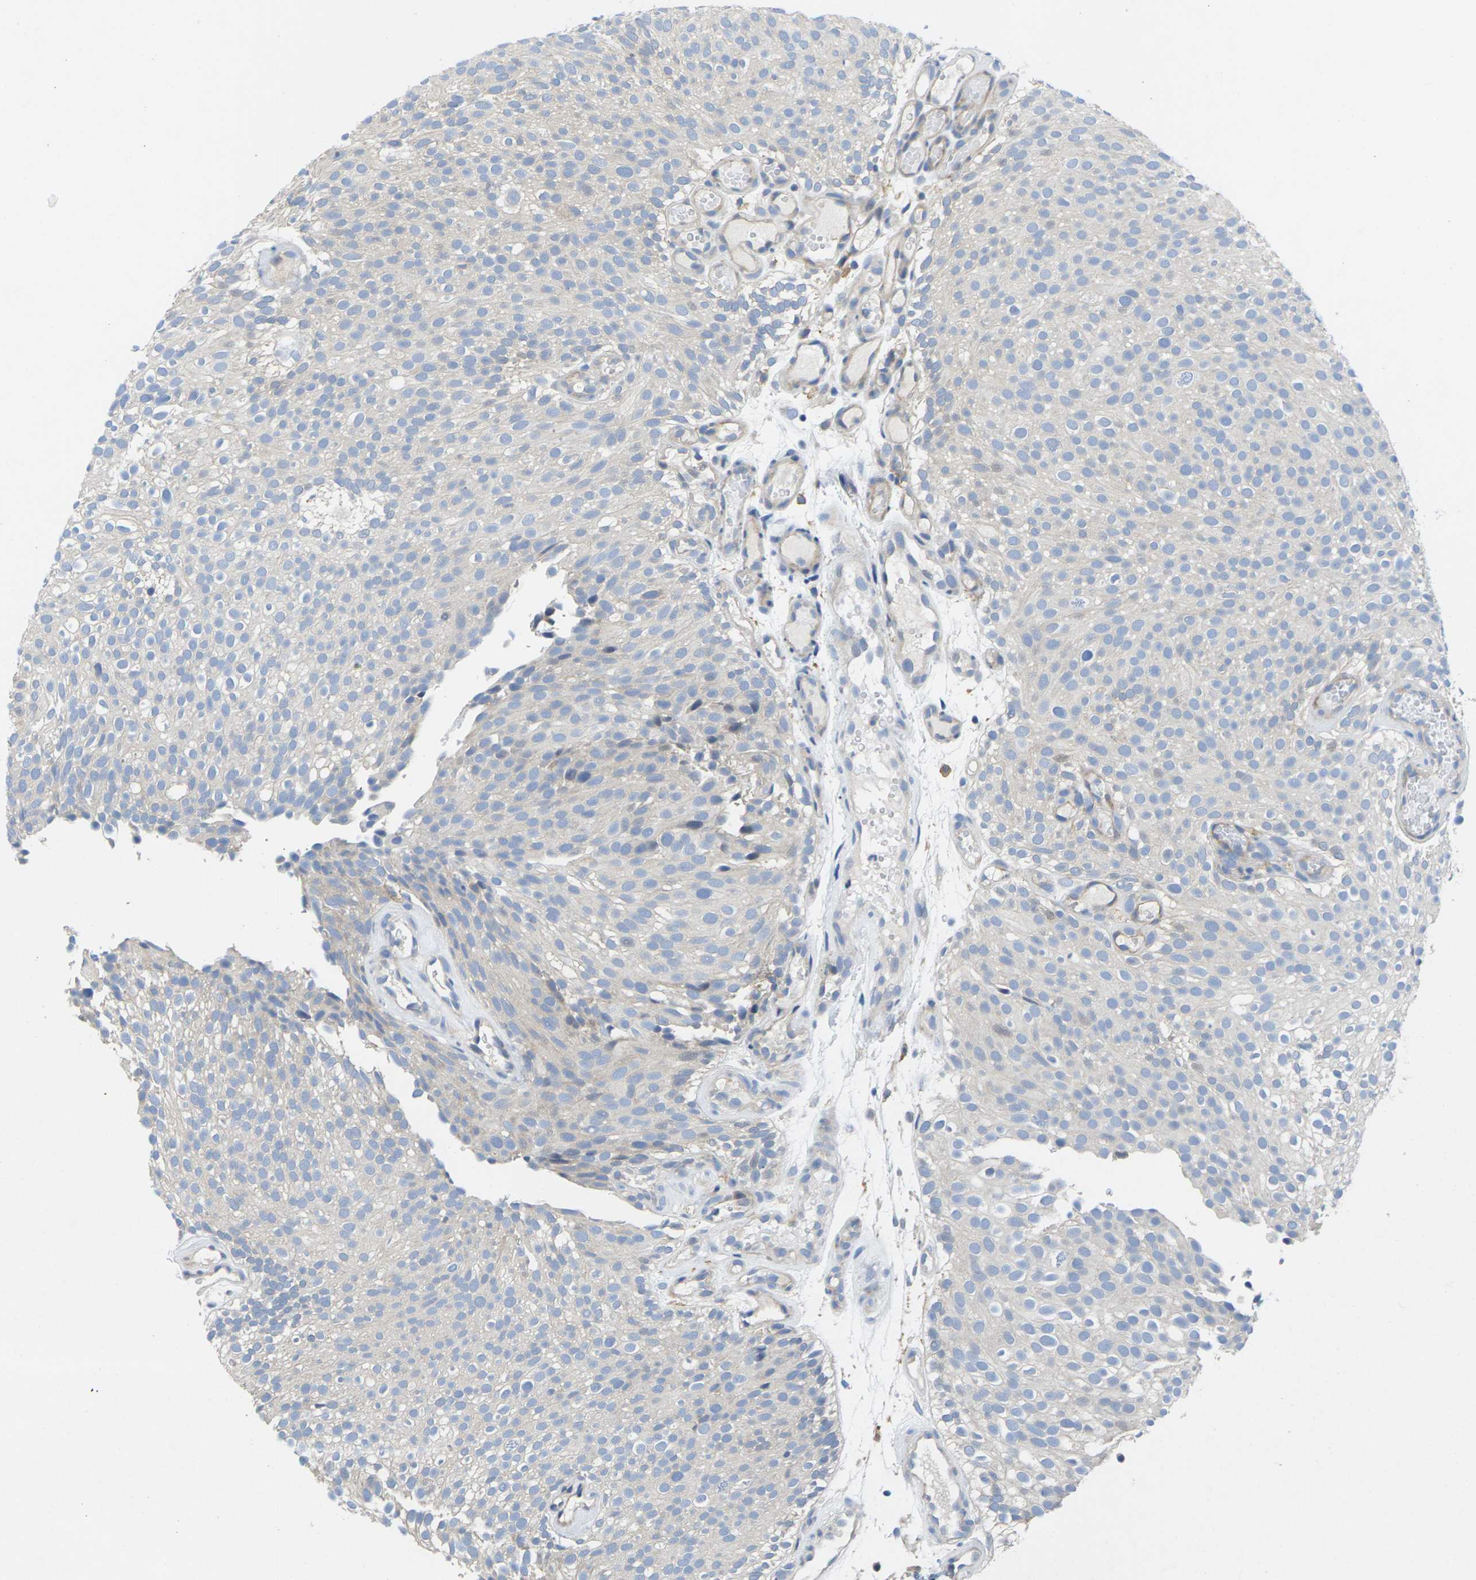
{"staining": {"intensity": "negative", "quantity": "none", "location": "none"}, "tissue": "urothelial cancer", "cell_type": "Tumor cells", "image_type": "cancer", "snomed": [{"axis": "morphology", "description": "Urothelial carcinoma, Low grade"}, {"axis": "topography", "description": "Urinary bladder"}], "caption": "Immunohistochemistry of urothelial carcinoma (low-grade) shows no expression in tumor cells.", "gene": "SCNN1A", "patient": {"sex": "male", "age": 78}}